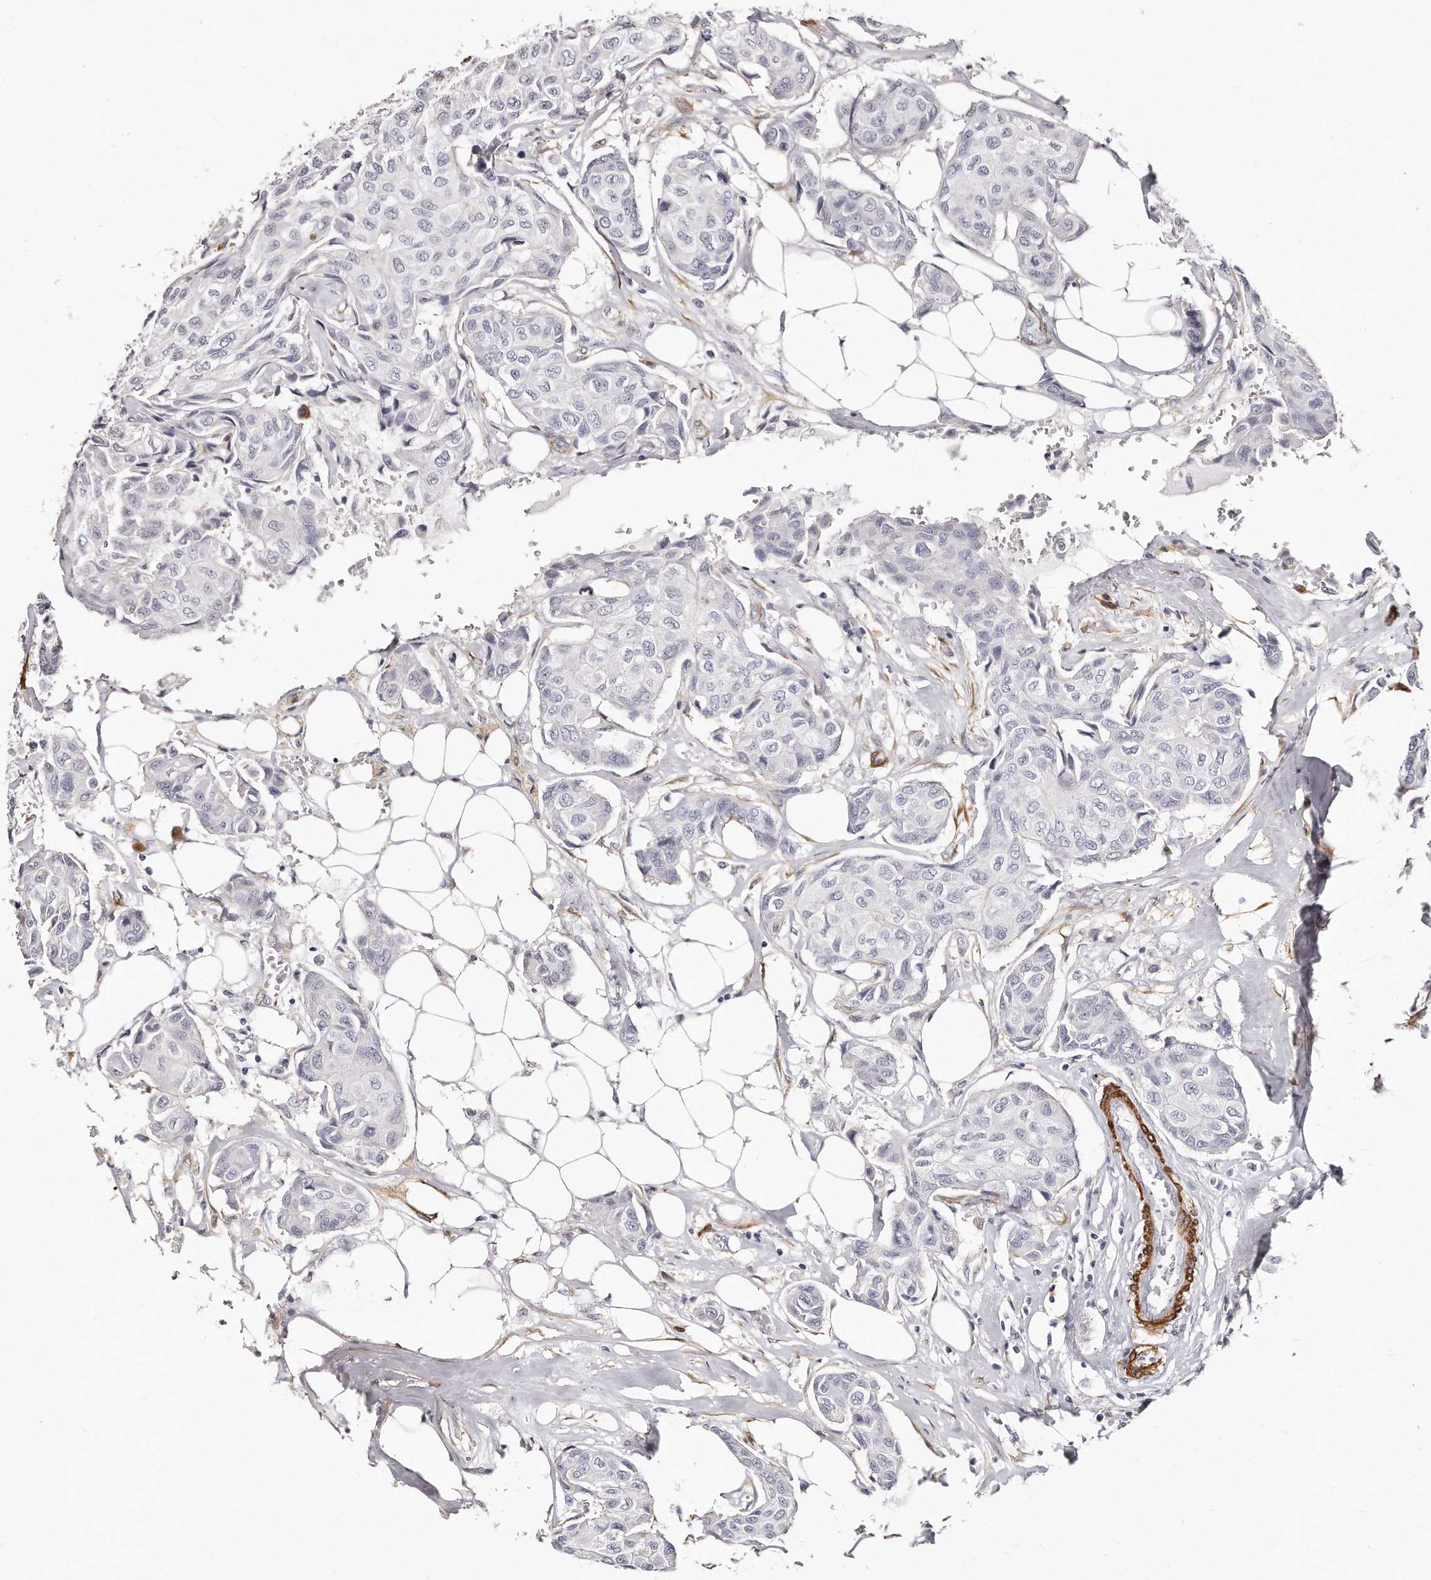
{"staining": {"intensity": "negative", "quantity": "none", "location": "none"}, "tissue": "breast cancer", "cell_type": "Tumor cells", "image_type": "cancer", "snomed": [{"axis": "morphology", "description": "Duct carcinoma"}, {"axis": "topography", "description": "Breast"}], "caption": "Human breast cancer stained for a protein using IHC displays no positivity in tumor cells.", "gene": "LMOD1", "patient": {"sex": "female", "age": 80}}